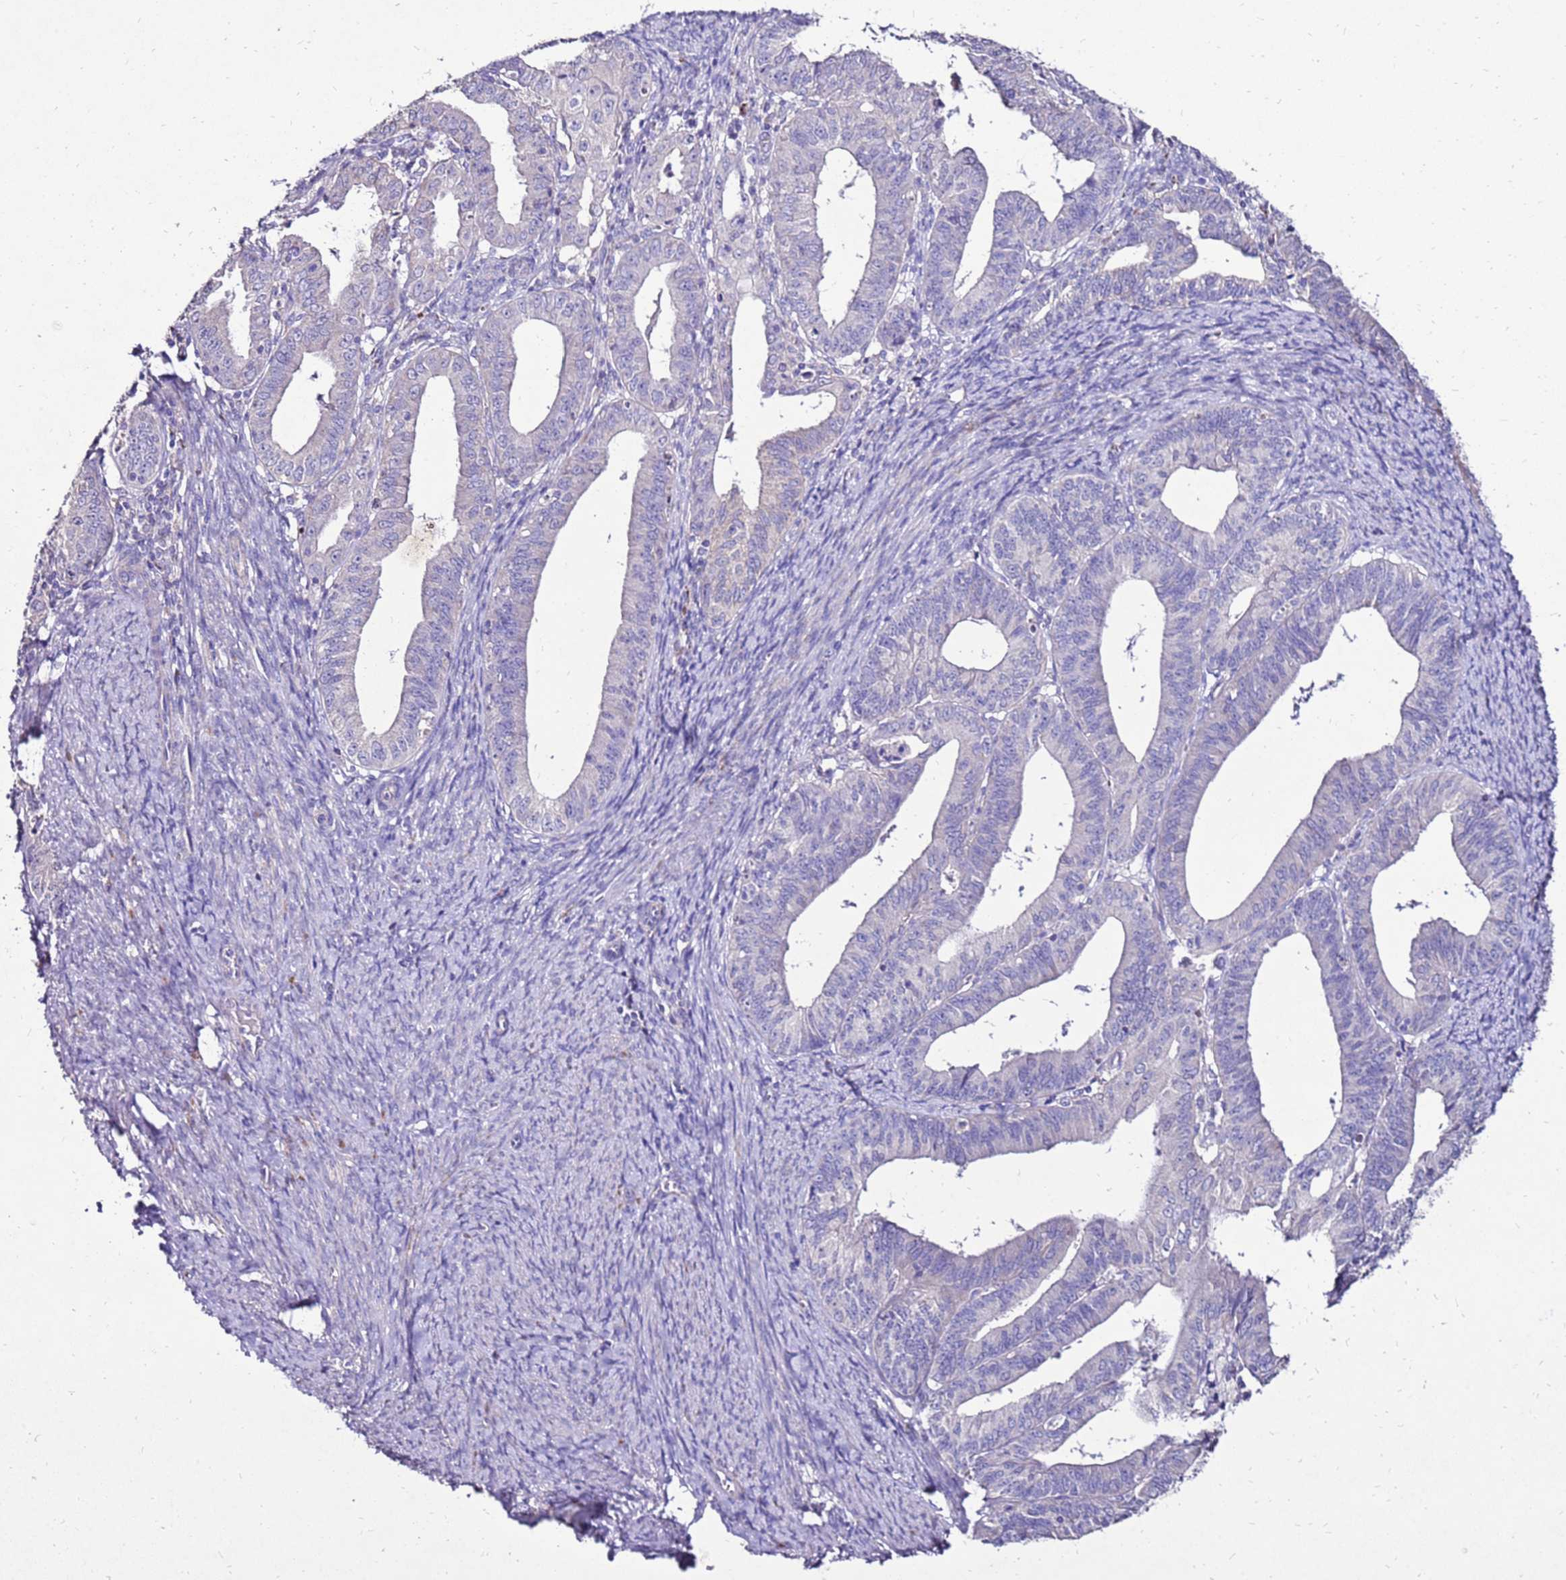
{"staining": {"intensity": "negative", "quantity": "none", "location": "none"}, "tissue": "endometrial cancer", "cell_type": "Tumor cells", "image_type": "cancer", "snomed": [{"axis": "morphology", "description": "Adenocarcinoma, NOS"}, {"axis": "topography", "description": "Endometrium"}], "caption": "Tumor cells are negative for brown protein staining in adenocarcinoma (endometrial).", "gene": "TMEM106C", "patient": {"sex": "female", "age": 56}}